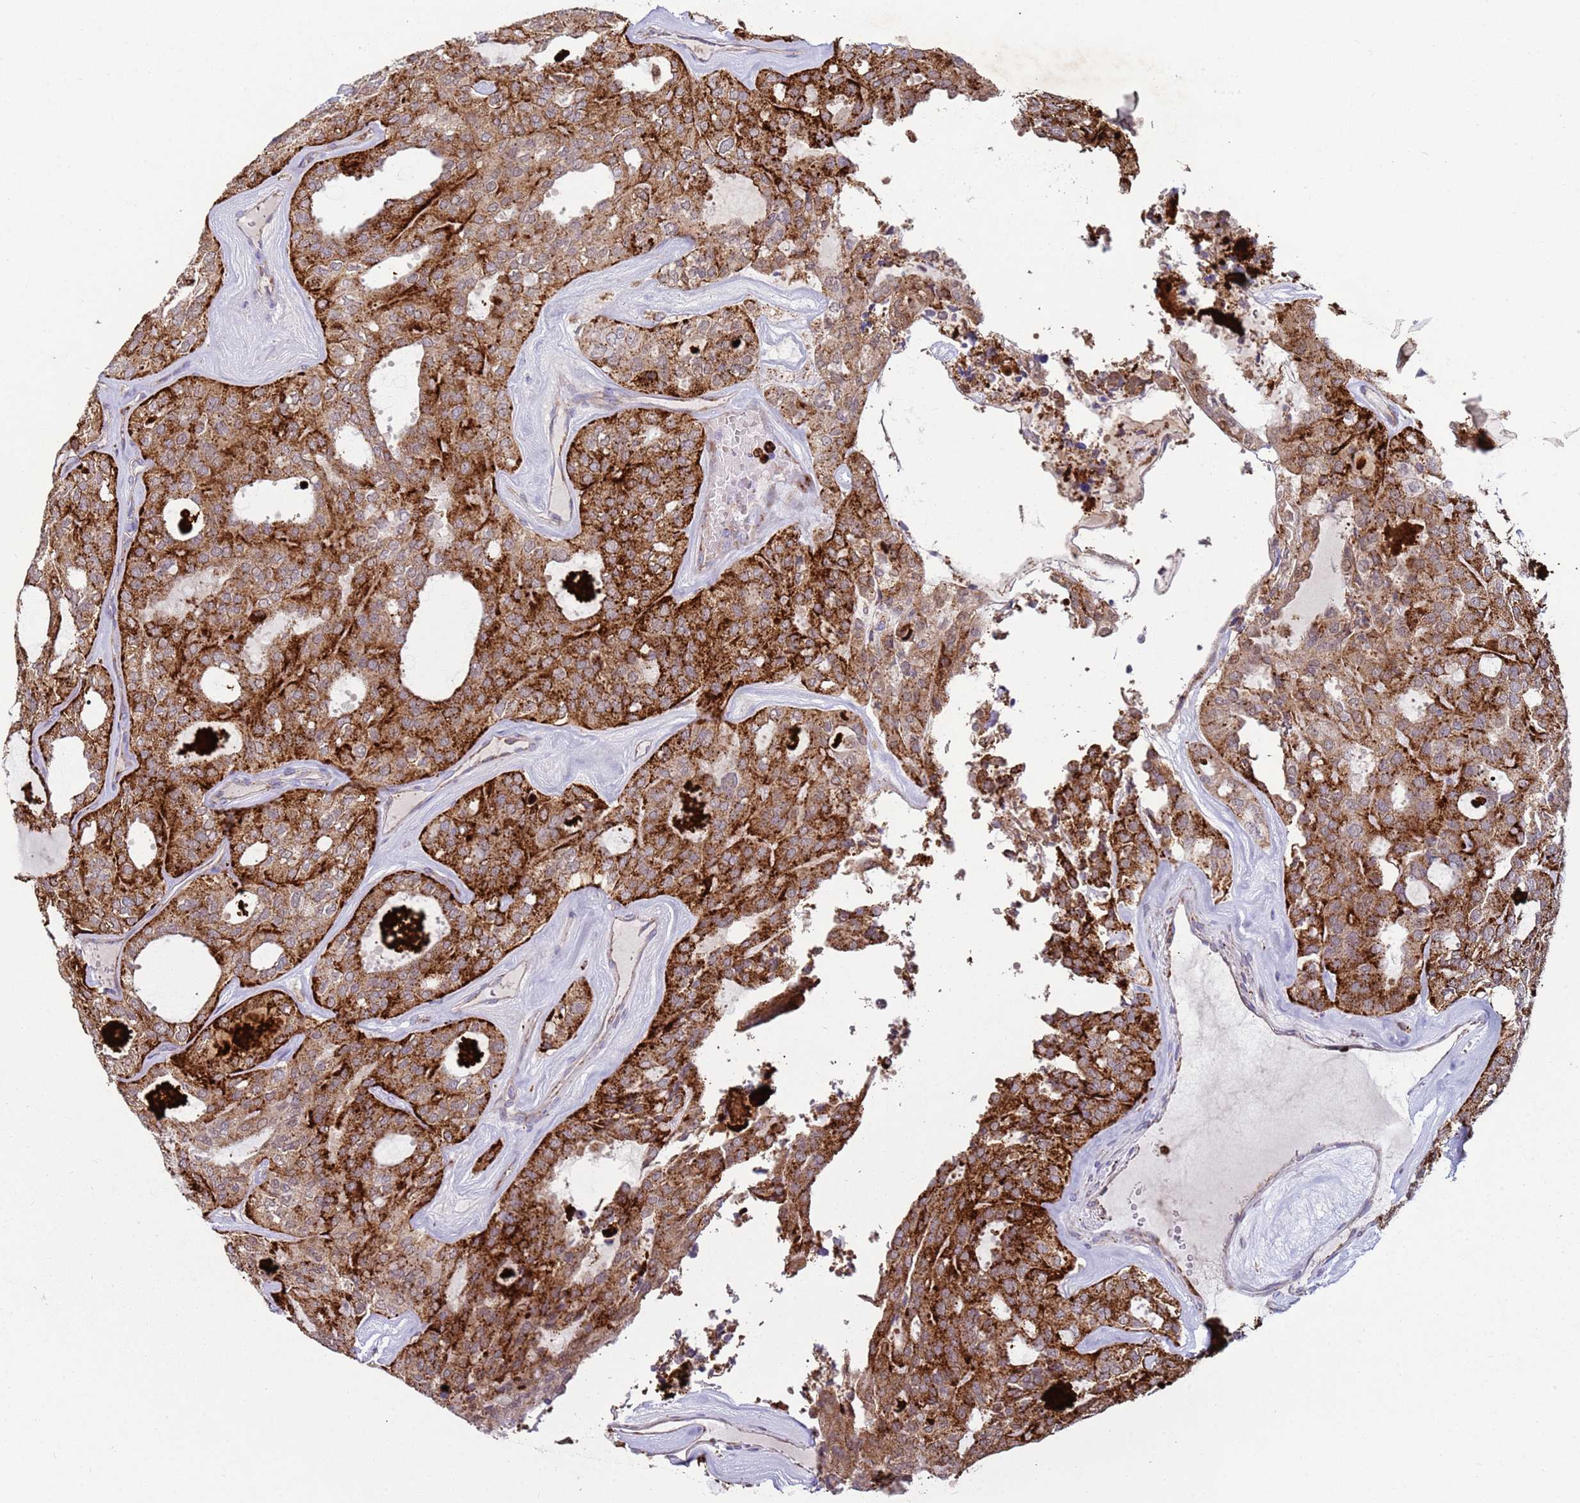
{"staining": {"intensity": "strong", "quantity": ">75%", "location": "cytoplasmic/membranous"}, "tissue": "thyroid cancer", "cell_type": "Tumor cells", "image_type": "cancer", "snomed": [{"axis": "morphology", "description": "Follicular adenoma carcinoma, NOS"}, {"axis": "topography", "description": "Thyroid gland"}], "caption": "The image demonstrates immunohistochemical staining of thyroid cancer (follicular adenoma carcinoma). There is strong cytoplasmic/membranous expression is identified in about >75% of tumor cells.", "gene": "FBXO33", "patient": {"sex": "male", "age": 75}}